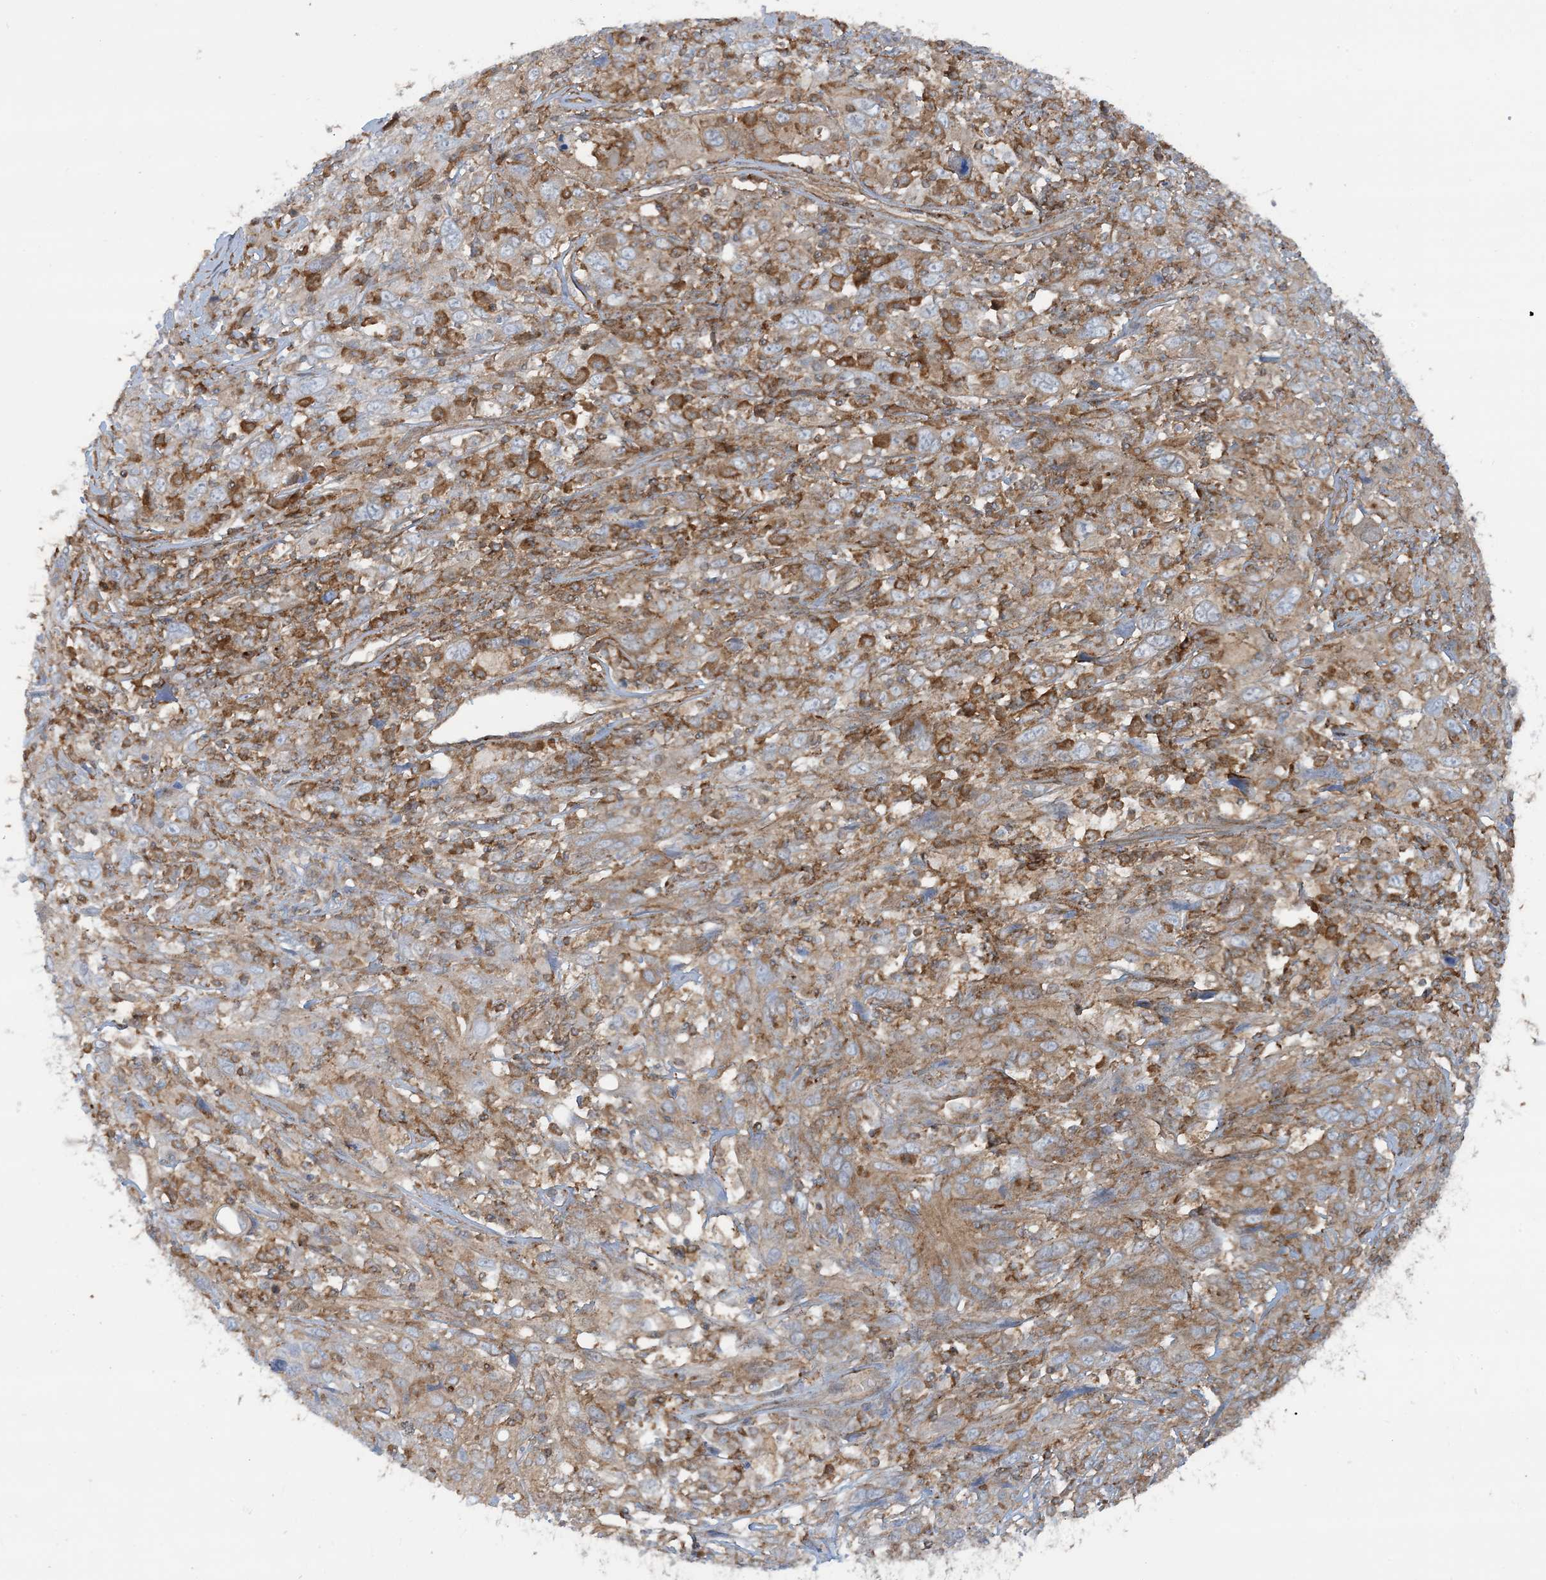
{"staining": {"intensity": "moderate", "quantity": ">75%", "location": "cytoplasmic/membranous"}, "tissue": "cervical cancer", "cell_type": "Tumor cells", "image_type": "cancer", "snomed": [{"axis": "morphology", "description": "Squamous cell carcinoma, NOS"}, {"axis": "topography", "description": "Cervix"}], "caption": "Squamous cell carcinoma (cervical) stained with a brown dye displays moderate cytoplasmic/membranous positive staining in about >75% of tumor cells.", "gene": "STAM2", "patient": {"sex": "female", "age": 46}}